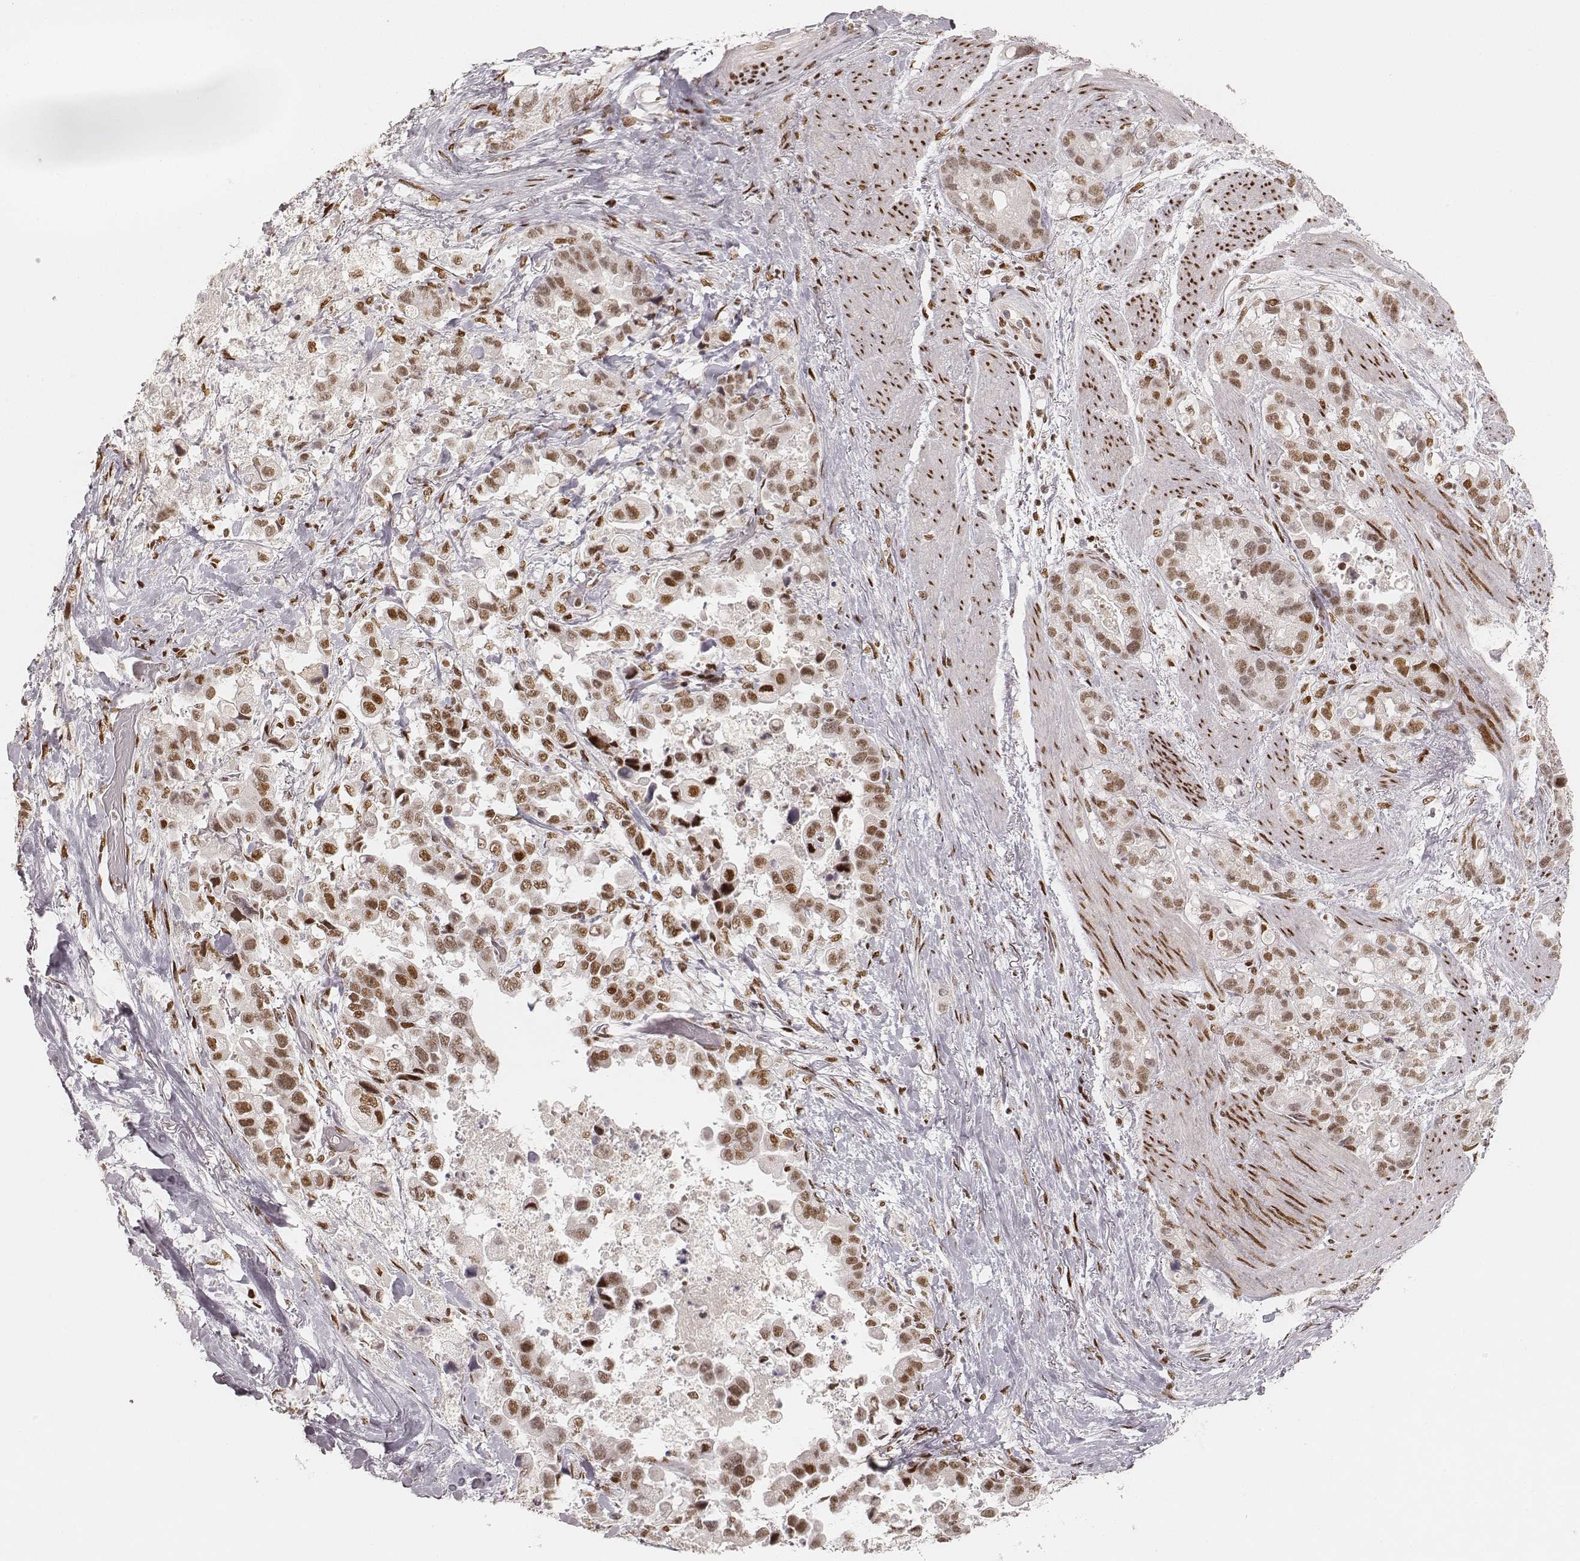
{"staining": {"intensity": "moderate", "quantity": ">75%", "location": "nuclear"}, "tissue": "stomach cancer", "cell_type": "Tumor cells", "image_type": "cancer", "snomed": [{"axis": "morphology", "description": "Adenocarcinoma, NOS"}, {"axis": "topography", "description": "Stomach"}], "caption": "Human stomach adenocarcinoma stained for a protein (brown) displays moderate nuclear positive staining in about >75% of tumor cells.", "gene": "HNRNPC", "patient": {"sex": "male", "age": 59}}